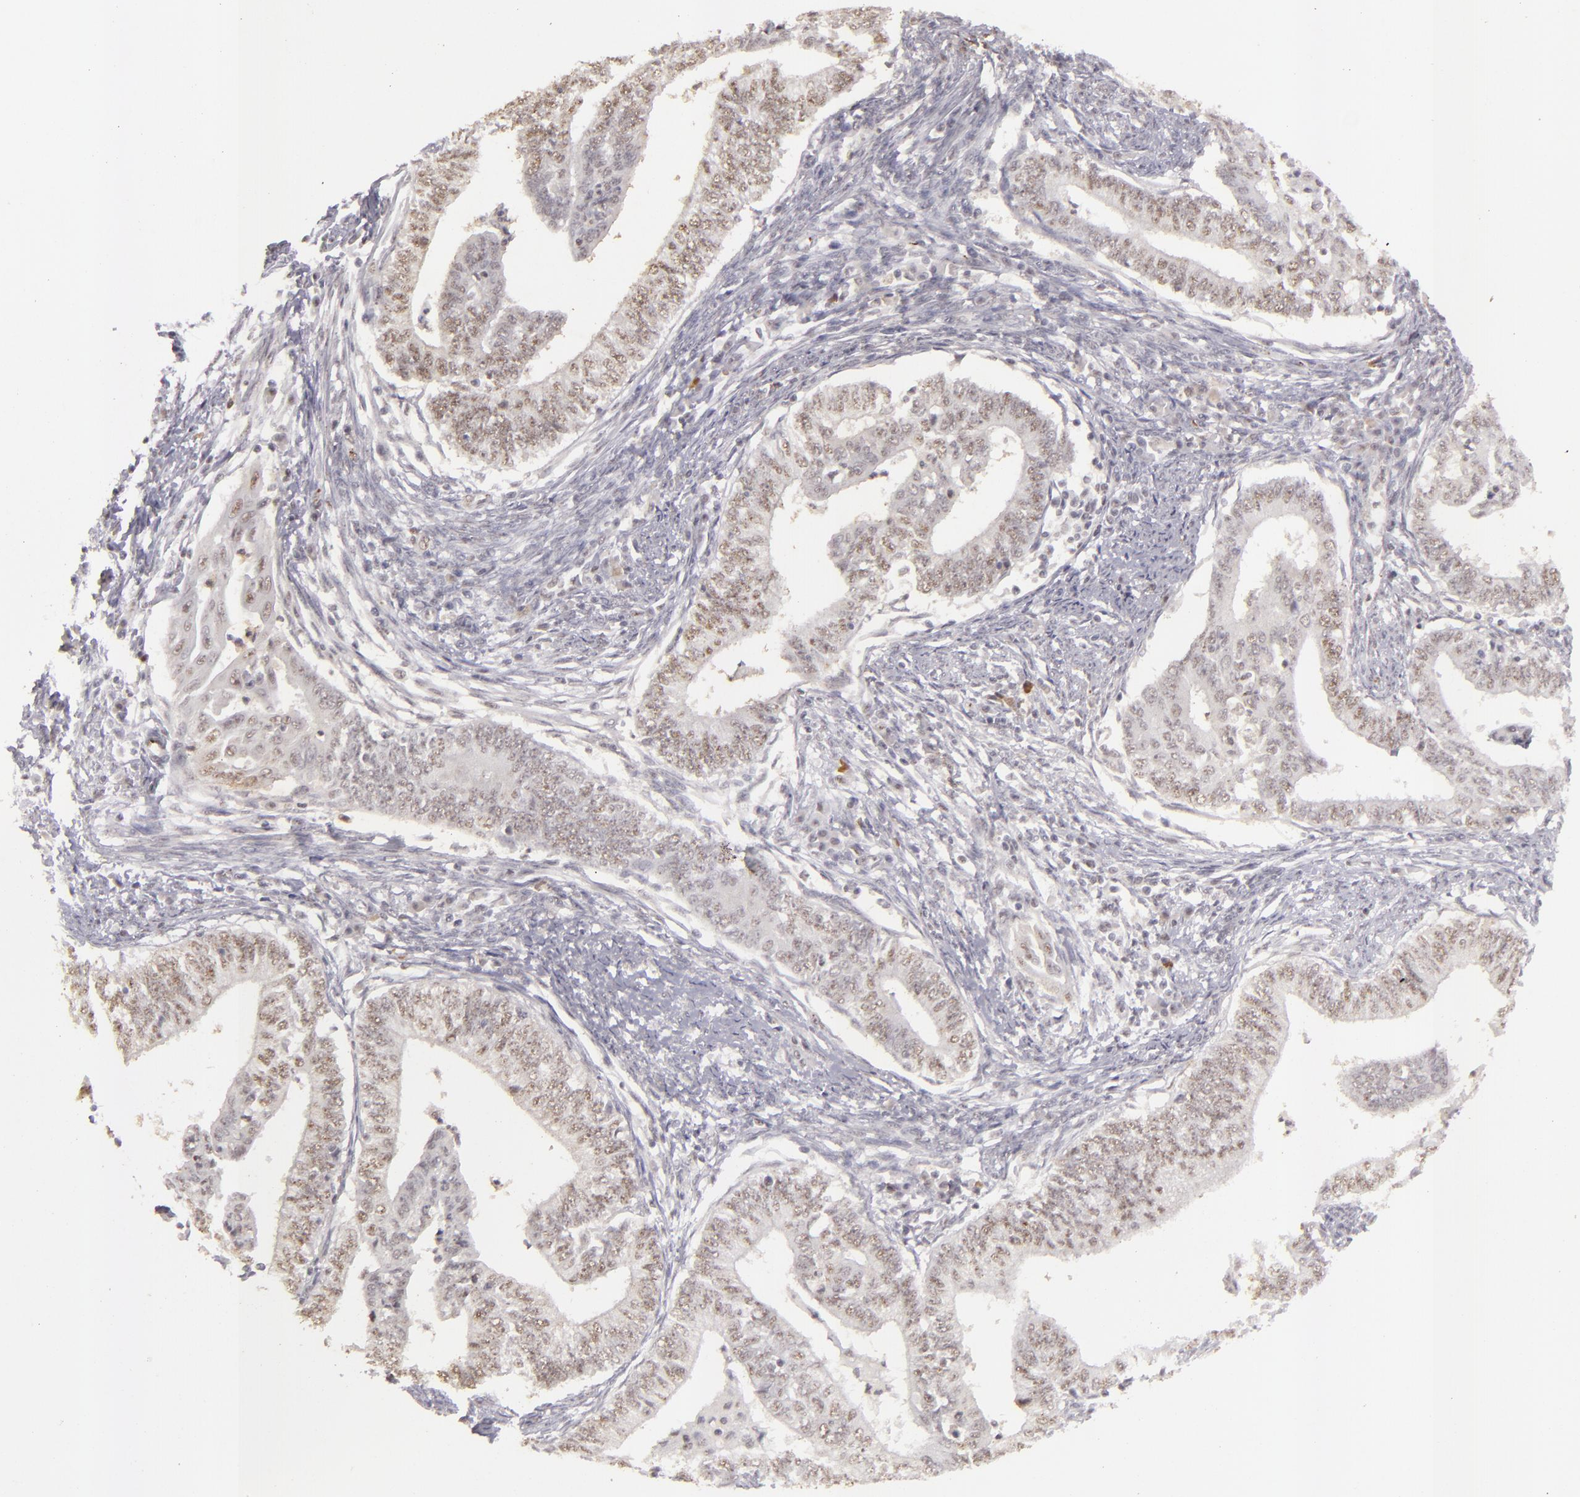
{"staining": {"intensity": "weak", "quantity": ">75%", "location": "nuclear"}, "tissue": "endometrial cancer", "cell_type": "Tumor cells", "image_type": "cancer", "snomed": [{"axis": "morphology", "description": "Adenocarcinoma, NOS"}, {"axis": "topography", "description": "Endometrium"}], "caption": "Human adenocarcinoma (endometrial) stained with a brown dye displays weak nuclear positive positivity in approximately >75% of tumor cells.", "gene": "CBX3", "patient": {"sex": "female", "age": 66}}